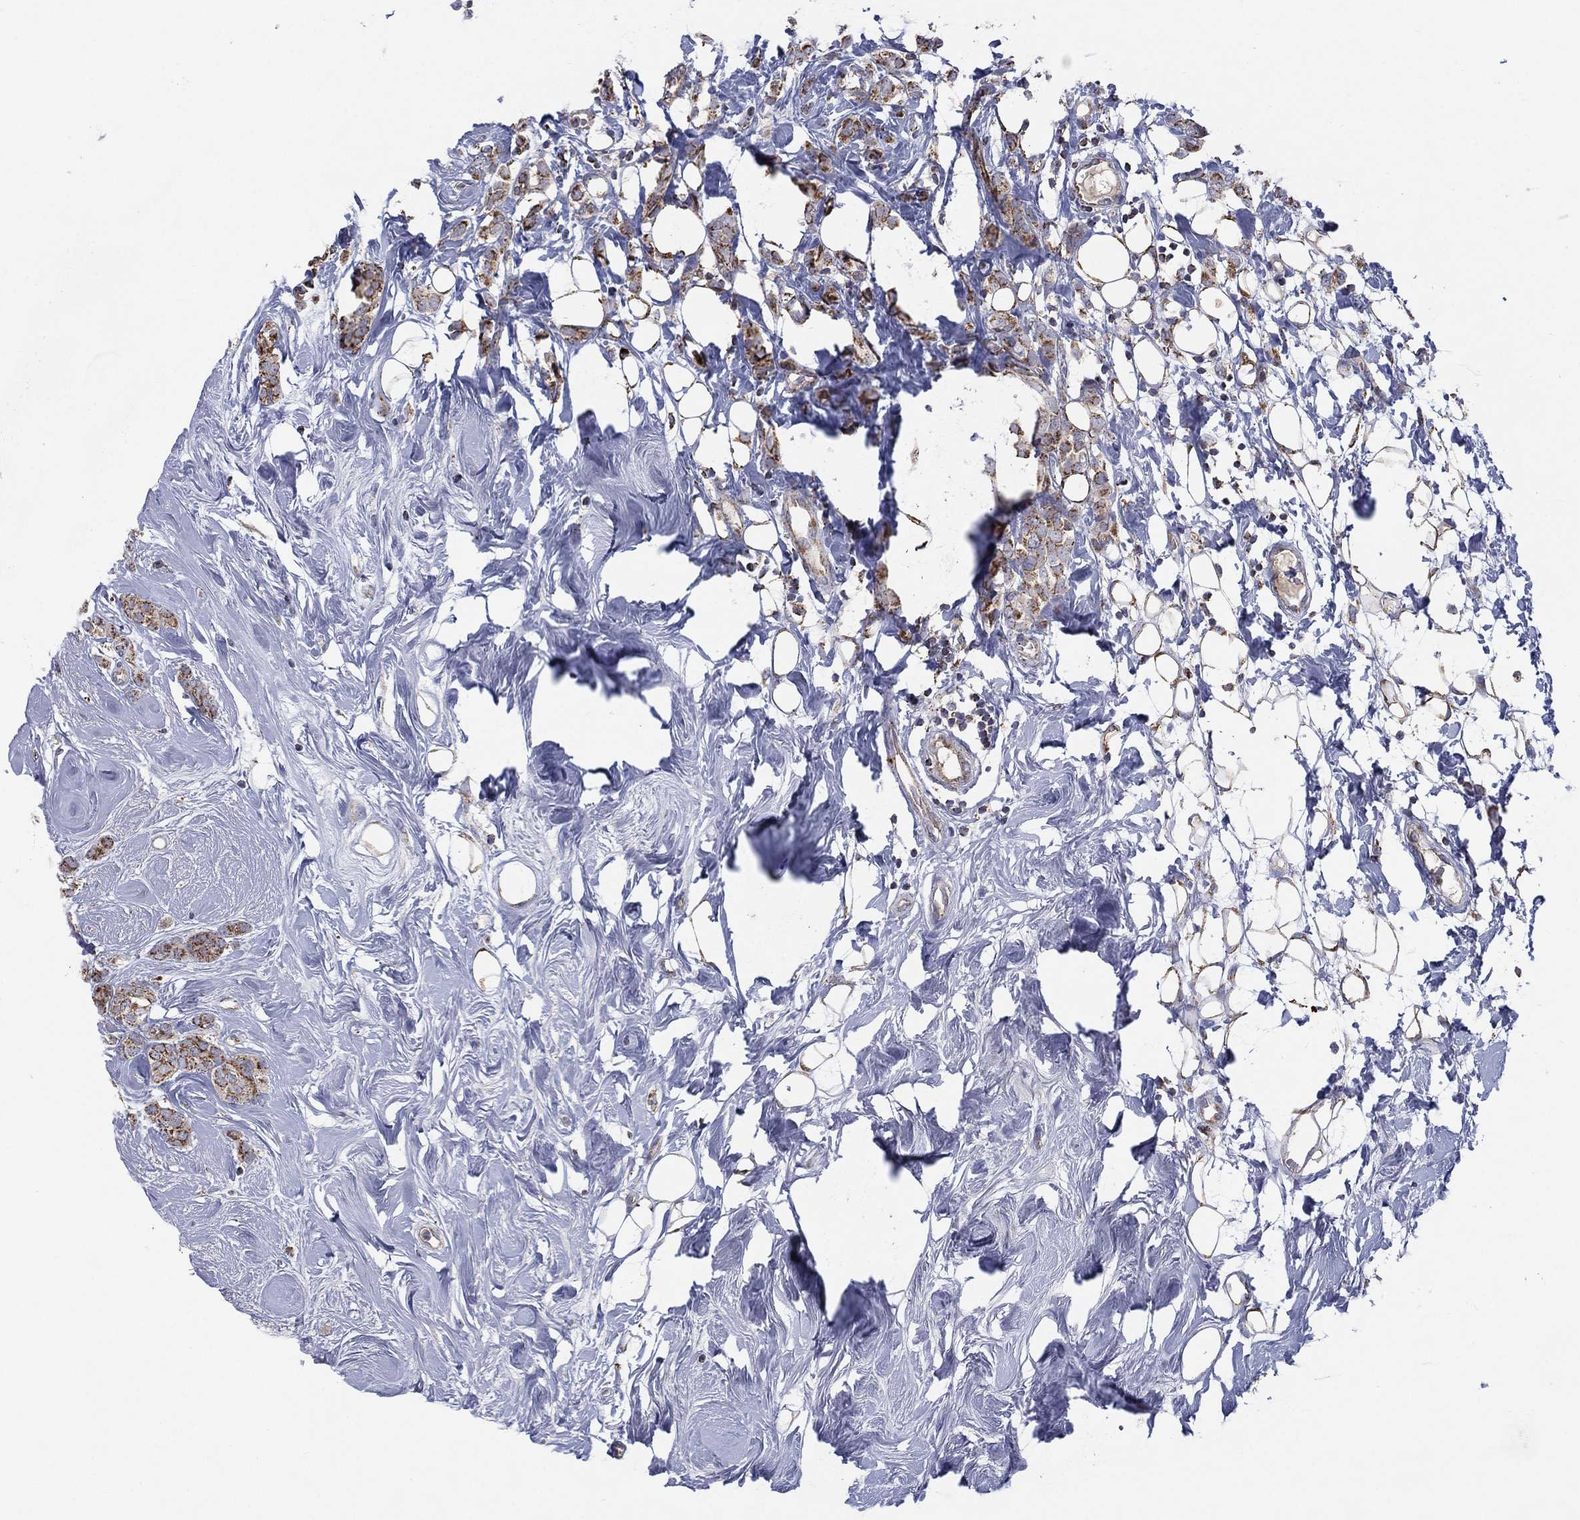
{"staining": {"intensity": "strong", "quantity": "<25%", "location": "cytoplasmic/membranous"}, "tissue": "breast cancer", "cell_type": "Tumor cells", "image_type": "cancer", "snomed": [{"axis": "morphology", "description": "Lobular carcinoma"}, {"axis": "topography", "description": "Breast"}], "caption": "Approximately <25% of tumor cells in human lobular carcinoma (breast) display strong cytoplasmic/membranous protein positivity as visualized by brown immunohistochemical staining.", "gene": "PPP2R5A", "patient": {"sex": "female", "age": 49}}